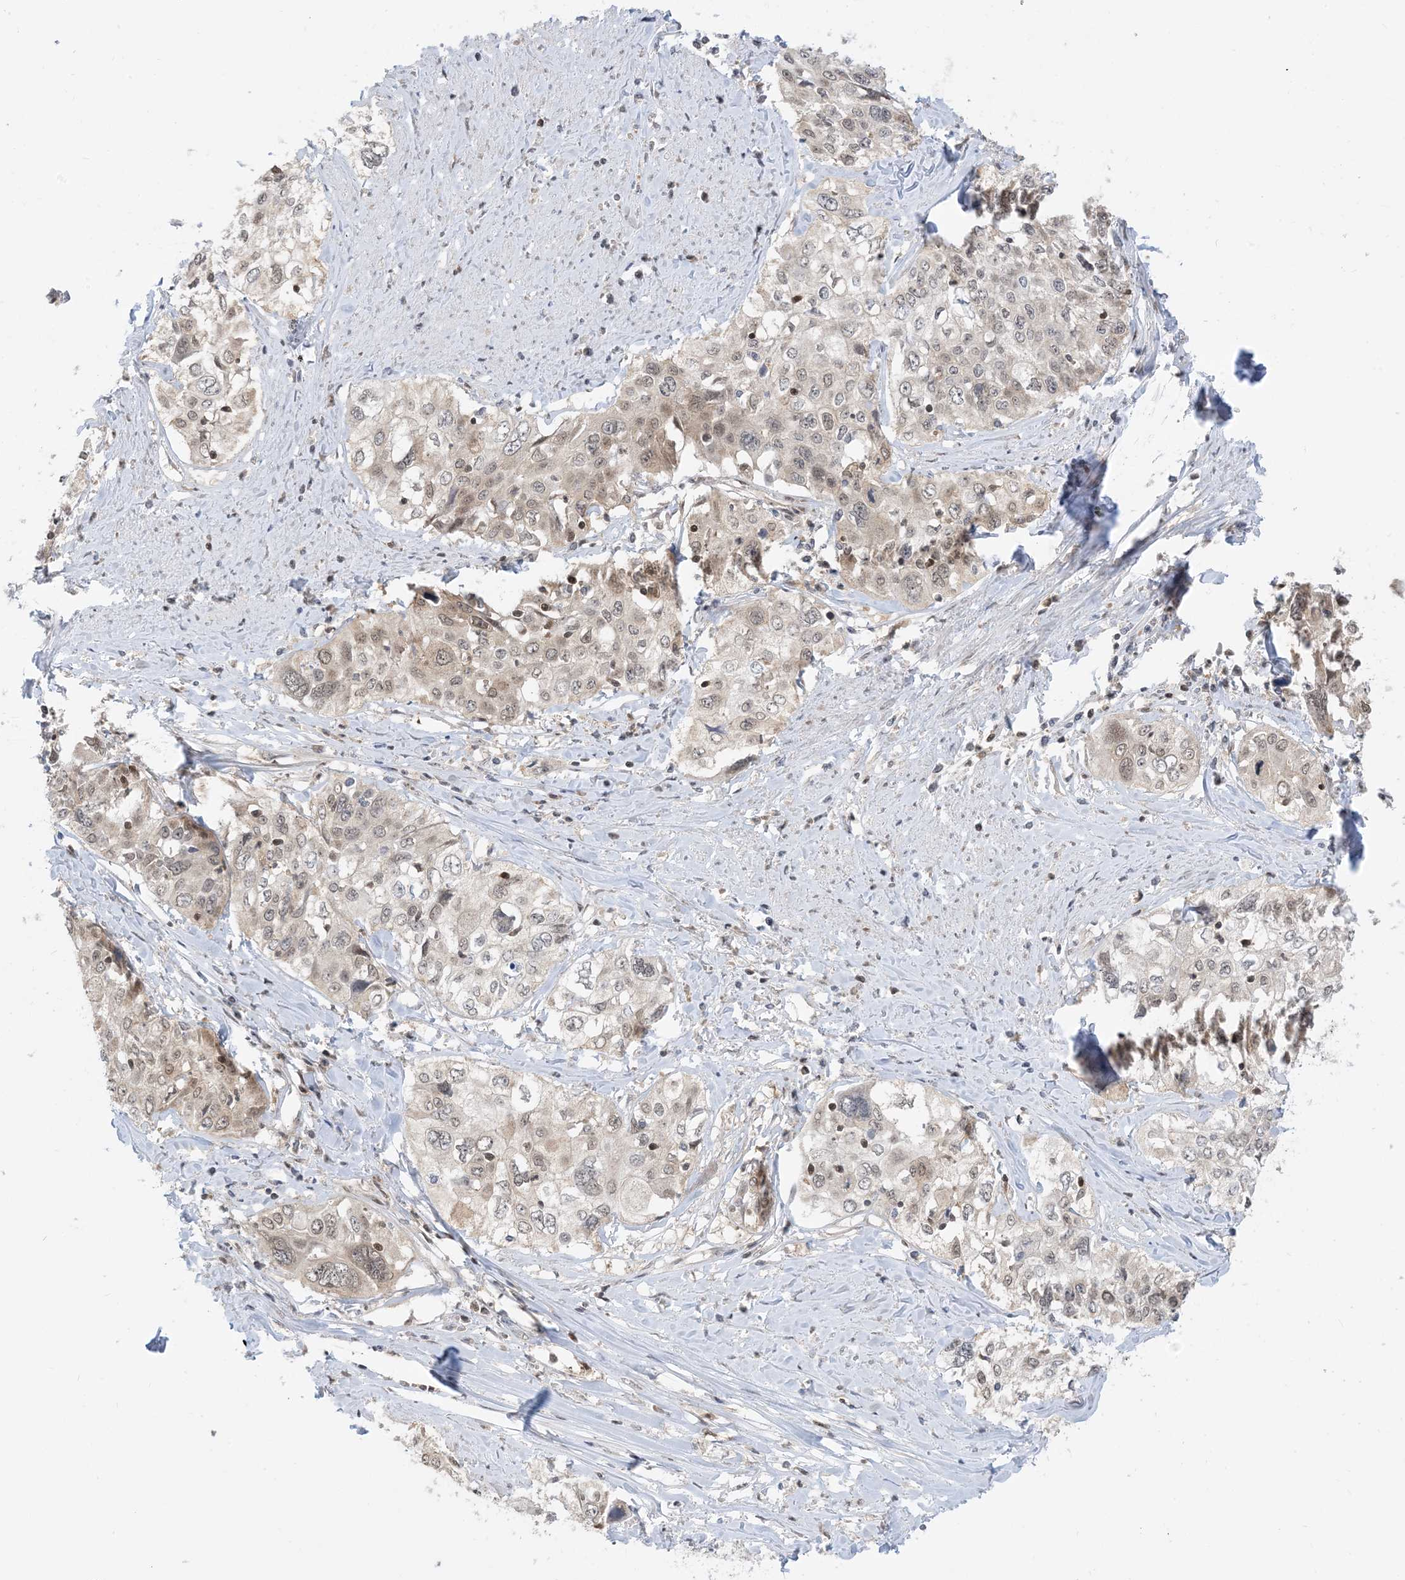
{"staining": {"intensity": "weak", "quantity": "25%-75%", "location": "nuclear"}, "tissue": "cervical cancer", "cell_type": "Tumor cells", "image_type": "cancer", "snomed": [{"axis": "morphology", "description": "Squamous cell carcinoma, NOS"}, {"axis": "topography", "description": "Cervix"}], "caption": "A low amount of weak nuclear expression is identified in about 25%-75% of tumor cells in squamous cell carcinoma (cervical) tissue.", "gene": "CASP4", "patient": {"sex": "female", "age": 31}}